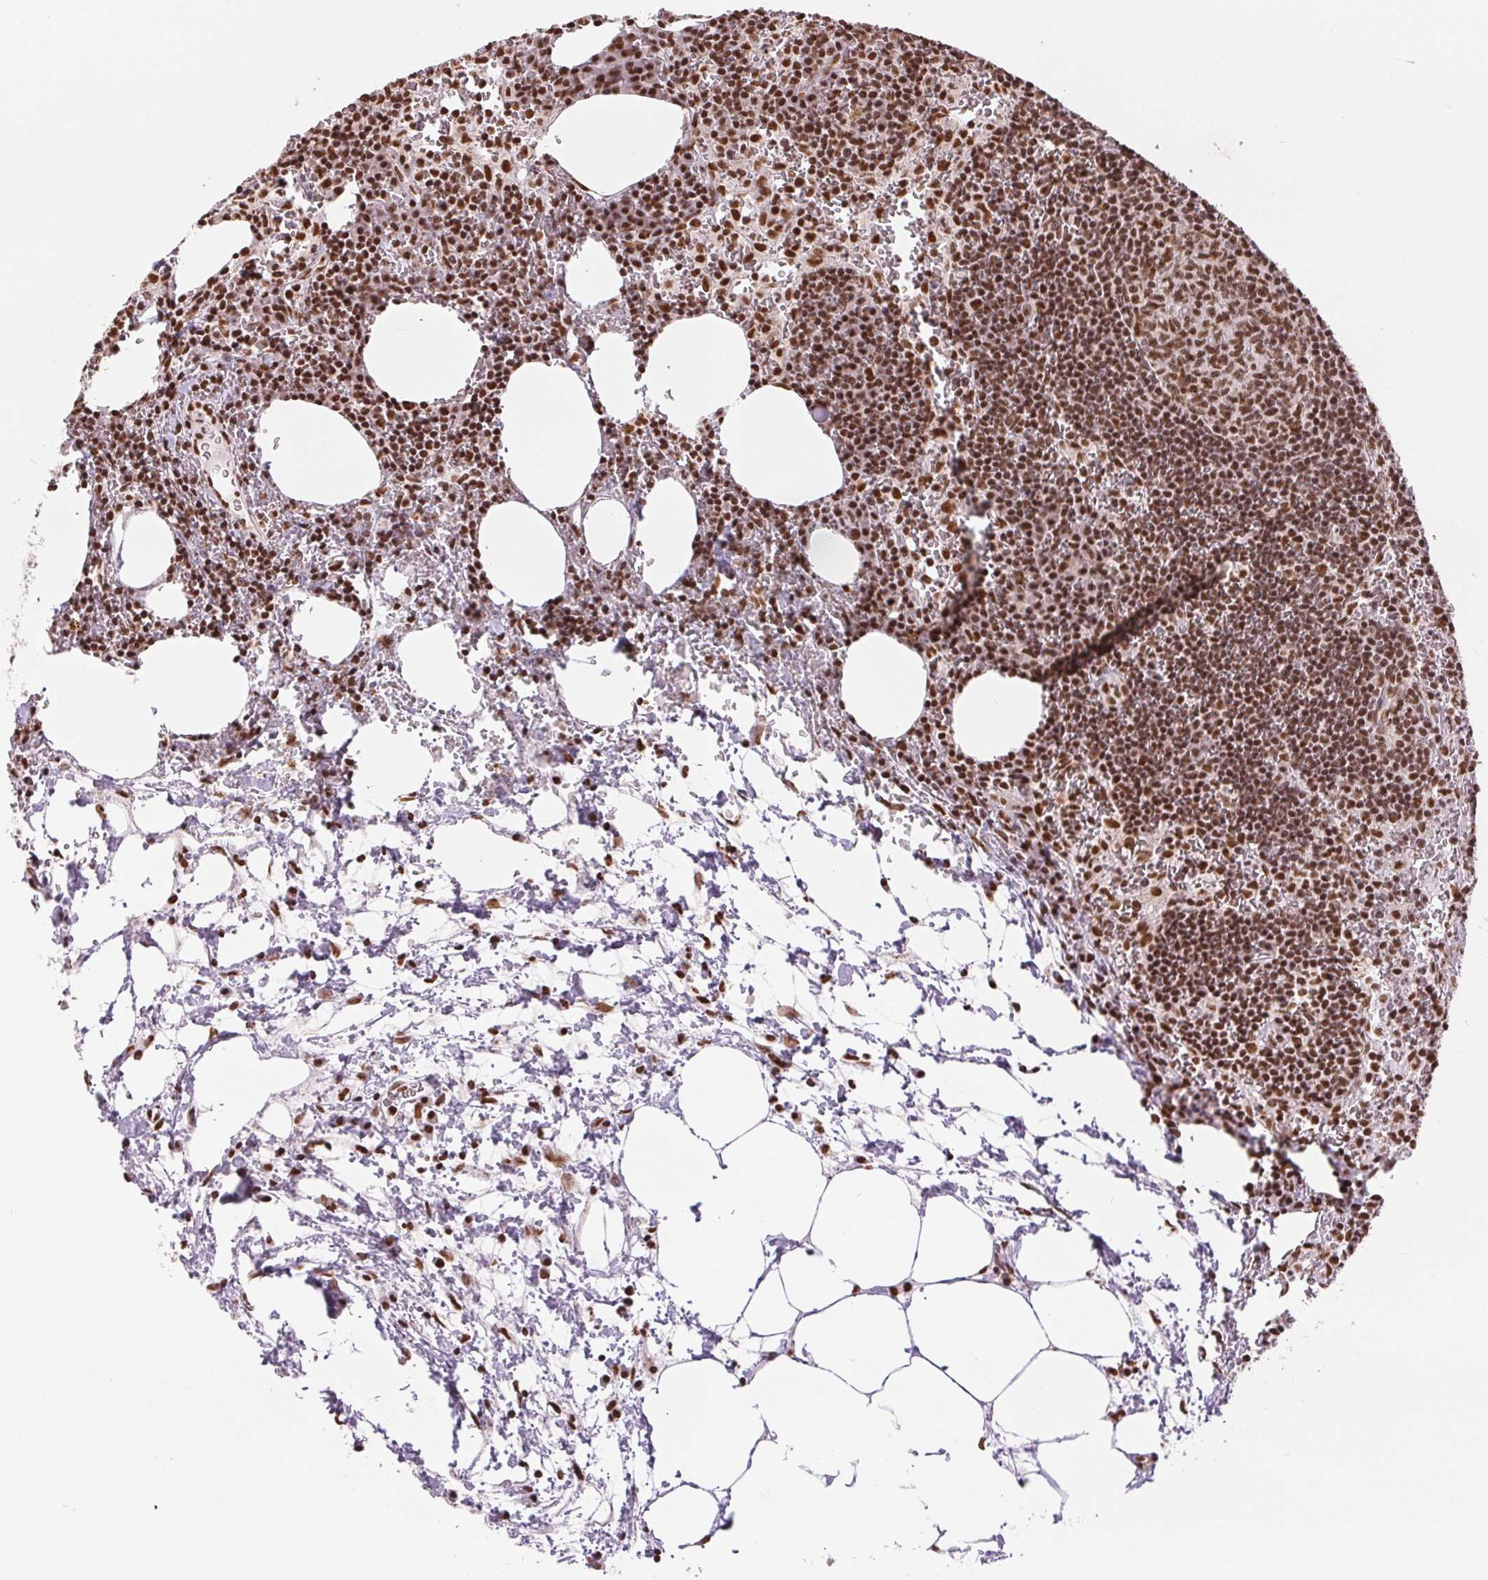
{"staining": {"intensity": "moderate", "quantity": ">75%", "location": "nuclear"}, "tissue": "lymph node", "cell_type": "Germinal center cells", "image_type": "normal", "snomed": [{"axis": "morphology", "description": "Normal tissue, NOS"}, {"axis": "topography", "description": "Lymph node"}], "caption": "Protein expression analysis of benign lymph node reveals moderate nuclear positivity in approximately >75% of germinal center cells.", "gene": "IK", "patient": {"sex": "male", "age": 67}}